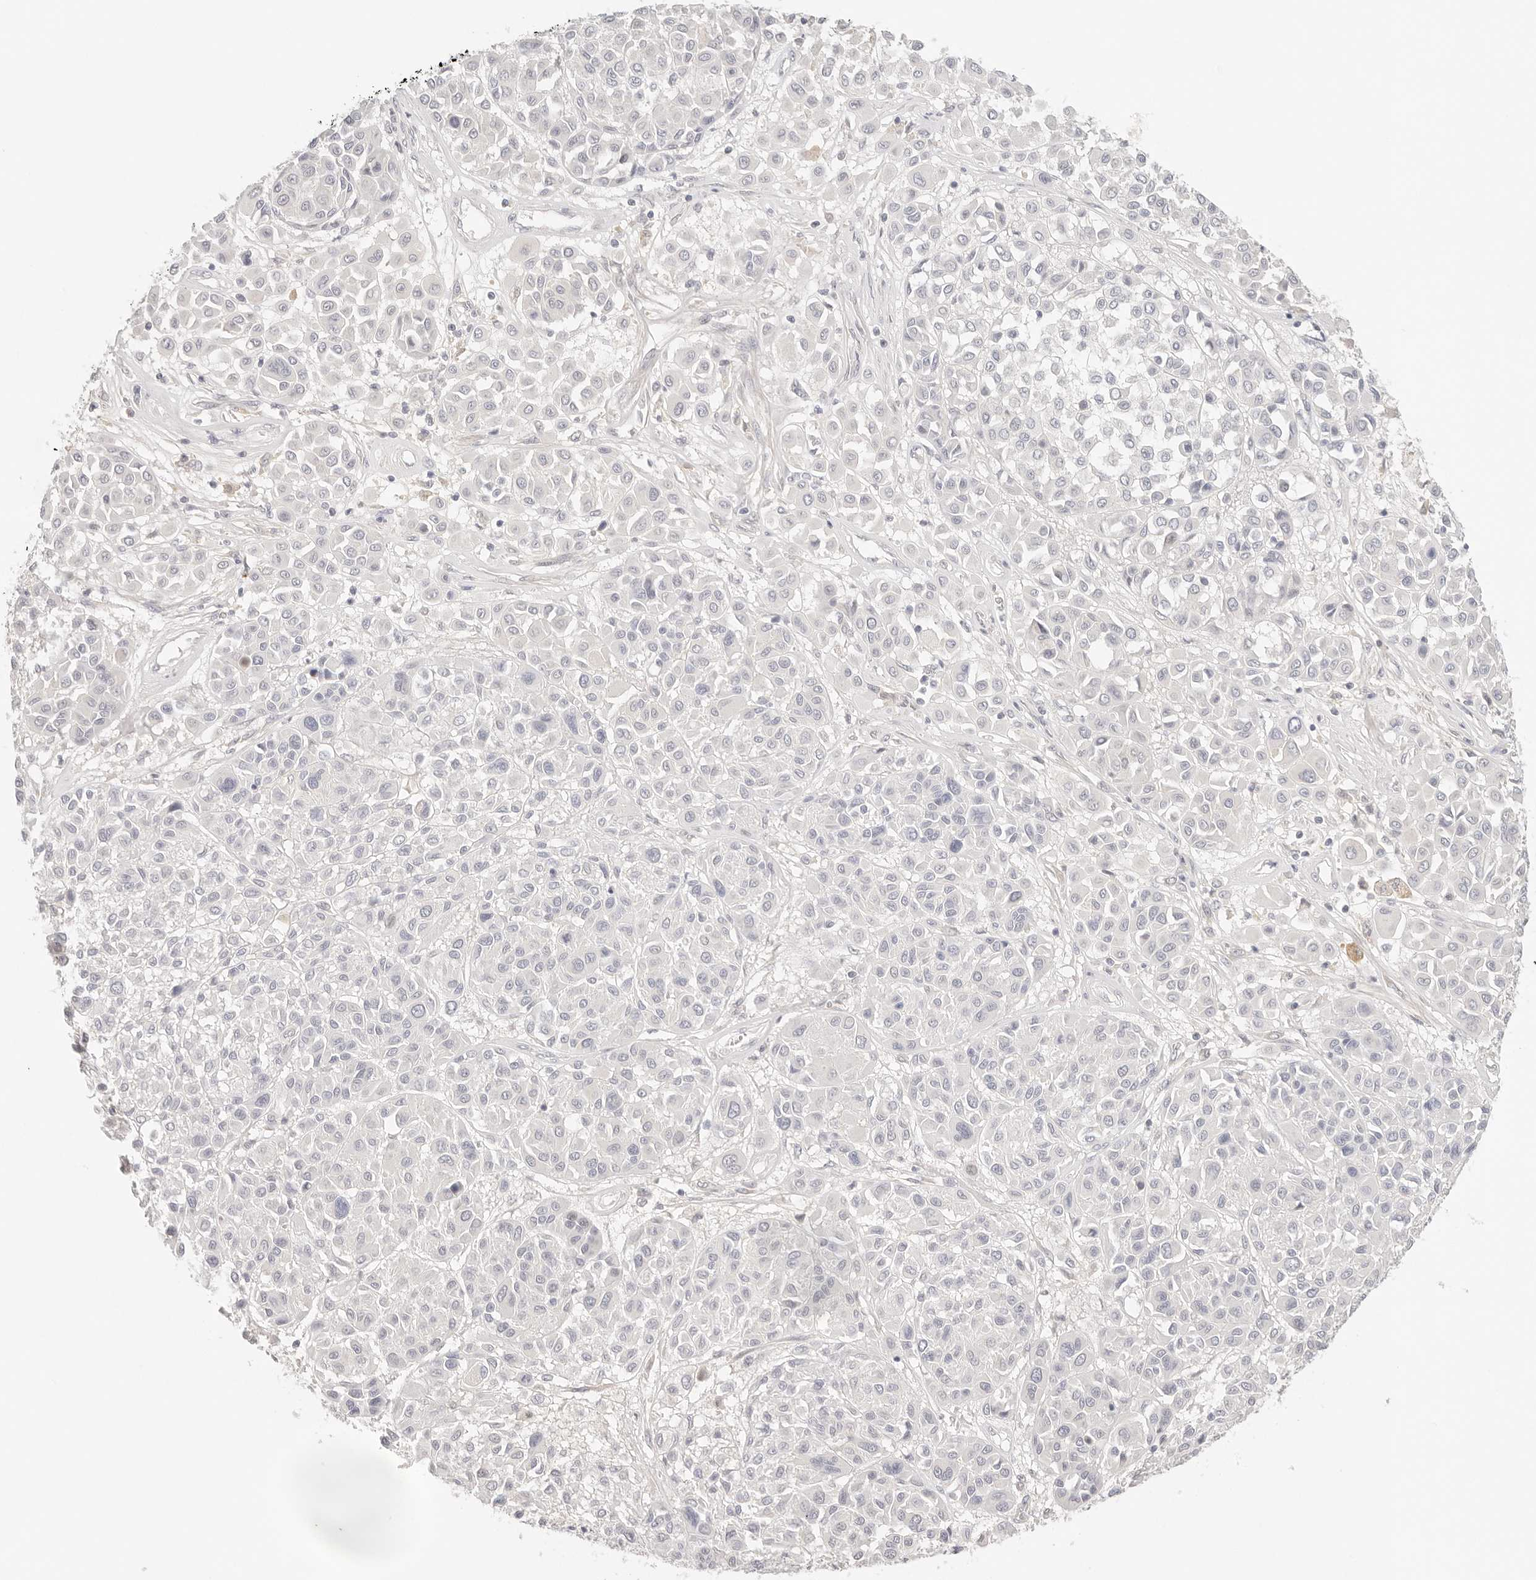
{"staining": {"intensity": "negative", "quantity": "none", "location": "none"}, "tissue": "melanoma", "cell_type": "Tumor cells", "image_type": "cancer", "snomed": [{"axis": "morphology", "description": "Malignant melanoma, Metastatic site"}, {"axis": "topography", "description": "Soft tissue"}], "caption": "Tumor cells are negative for protein expression in human malignant melanoma (metastatic site).", "gene": "SPHK1", "patient": {"sex": "male", "age": 41}}